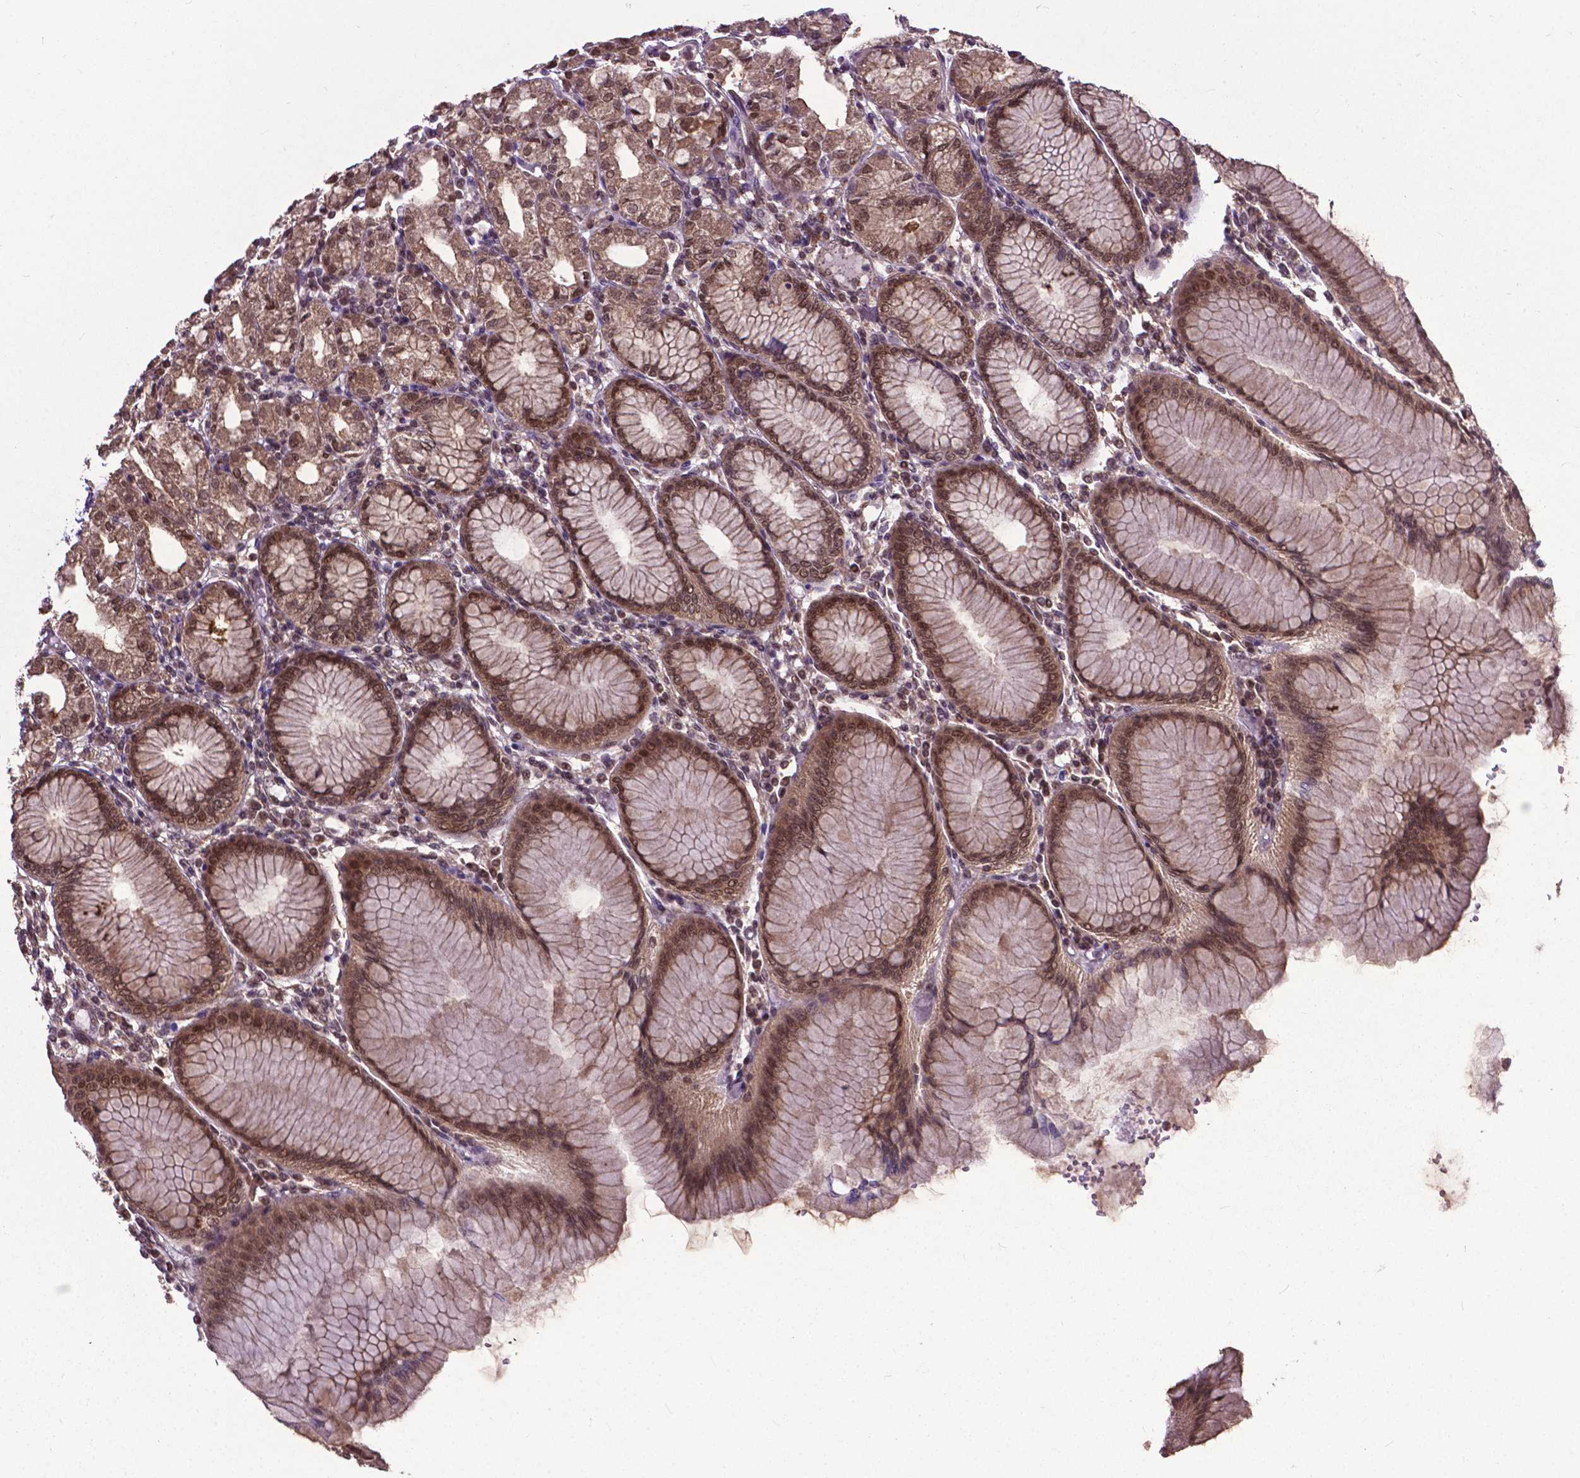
{"staining": {"intensity": "moderate", "quantity": ">75%", "location": "cytoplasmic/membranous,nuclear"}, "tissue": "stomach", "cell_type": "Glandular cells", "image_type": "normal", "snomed": [{"axis": "morphology", "description": "Normal tissue, NOS"}, {"axis": "topography", "description": "Skeletal muscle"}, {"axis": "topography", "description": "Stomach"}], "caption": "Protein staining of unremarkable stomach demonstrates moderate cytoplasmic/membranous,nuclear positivity in approximately >75% of glandular cells. (Stains: DAB (3,3'-diaminobenzidine) in brown, nuclei in blue, Microscopy: brightfield microscopy at high magnification).", "gene": "OTUB1", "patient": {"sex": "female", "age": 57}}